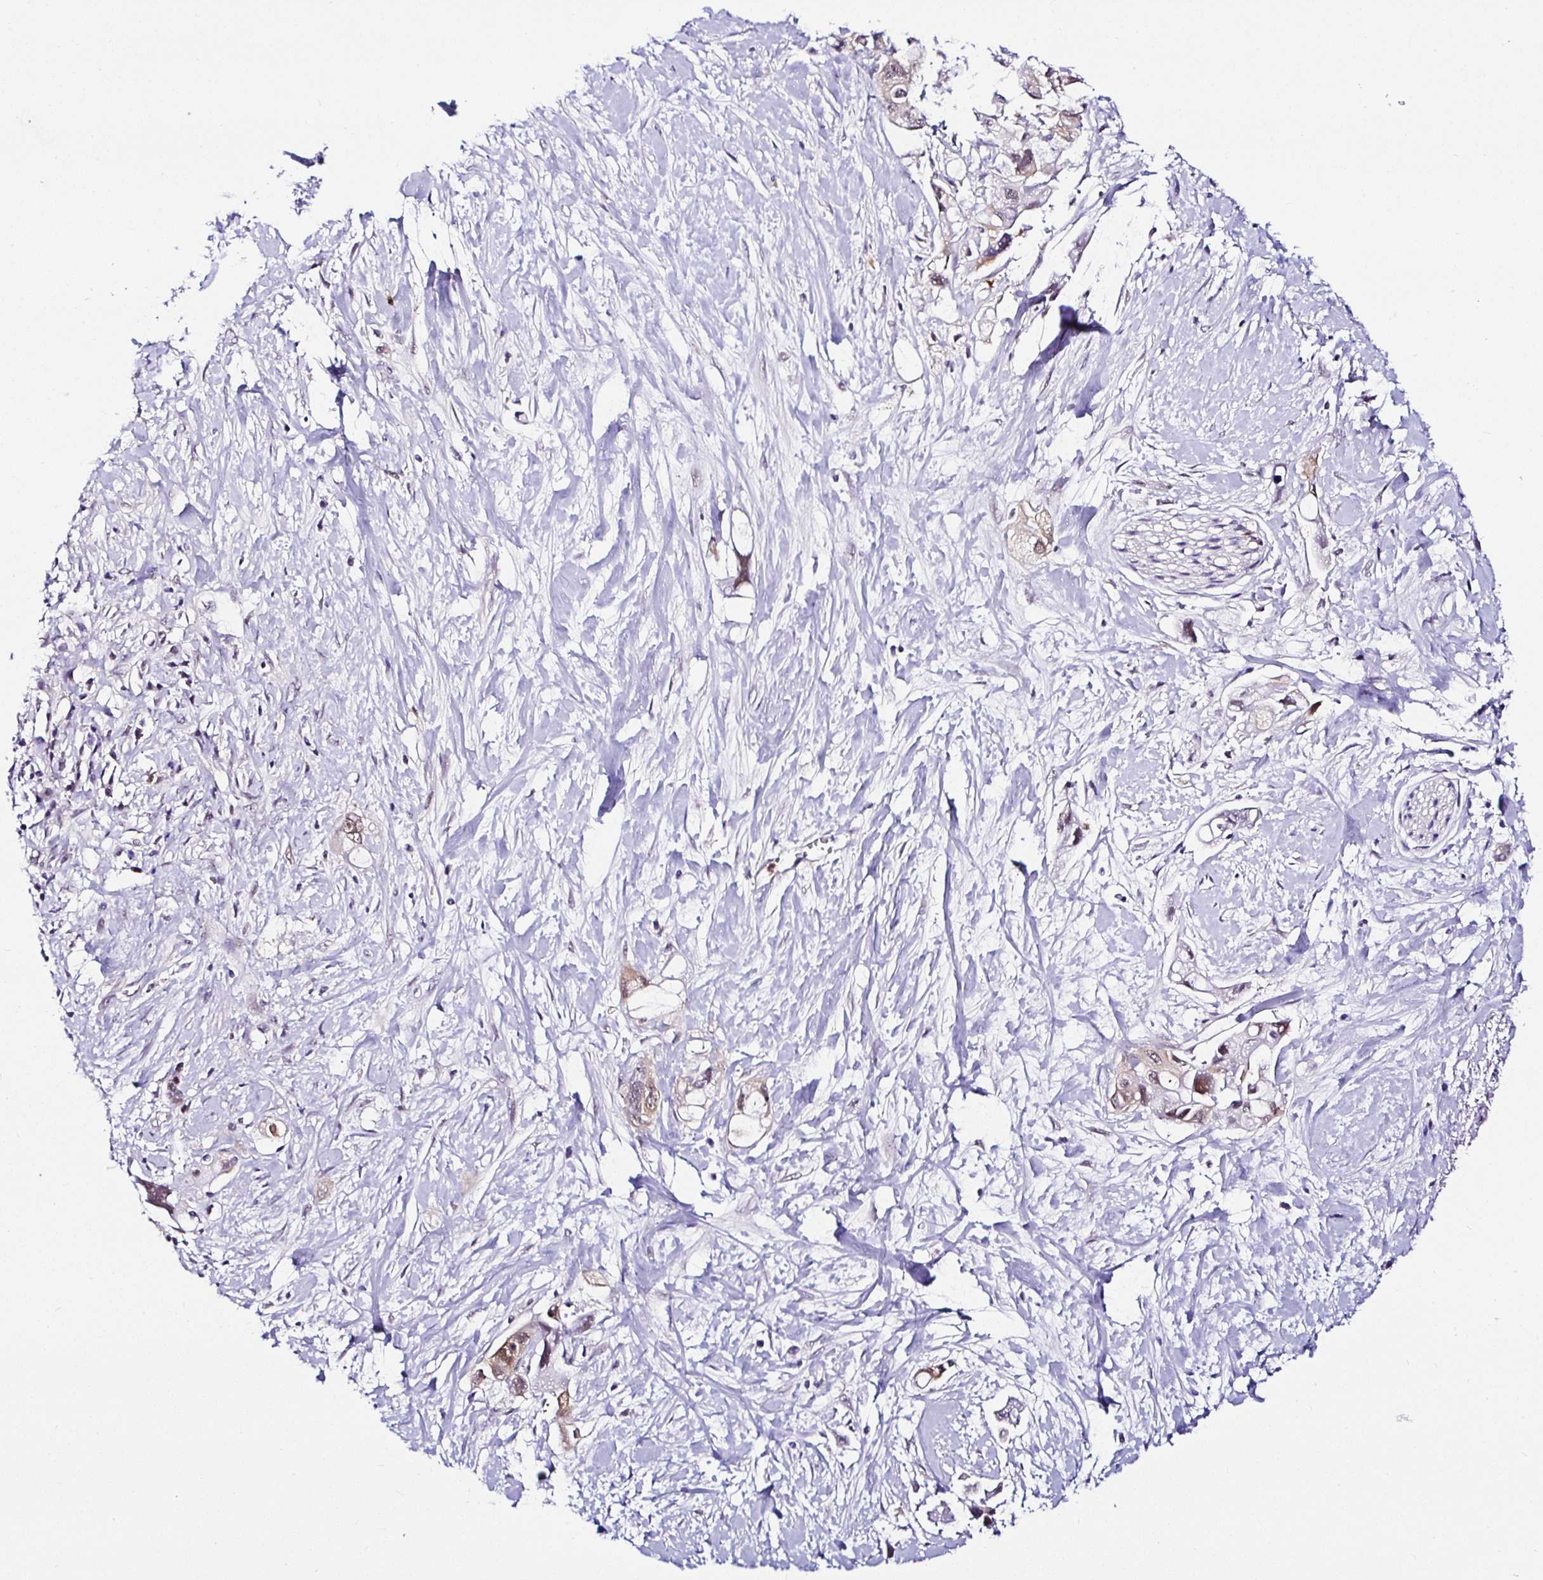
{"staining": {"intensity": "weak", "quantity": ">75%", "location": "cytoplasmic/membranous,nuclear"}, "tissue": "pancreatic cancer", "cell_type": "Tumor cells", "image_type": "cancer", "snomed": [{"axis": "morphology", "description": "Adenocarcinoma, NOS"}, {"axis": "topography", "description": "Pancreas"}], "caption": "Immunohistochemistry (IHC) (DAB) staining of human pancreatic adenocarcinoma shows weak cytoplasmic/membranous and nuclear protein staining in approximately >75% of tumor cells.", "gene": "PIN4", "patient": {"sex": "female", "age": 56}}